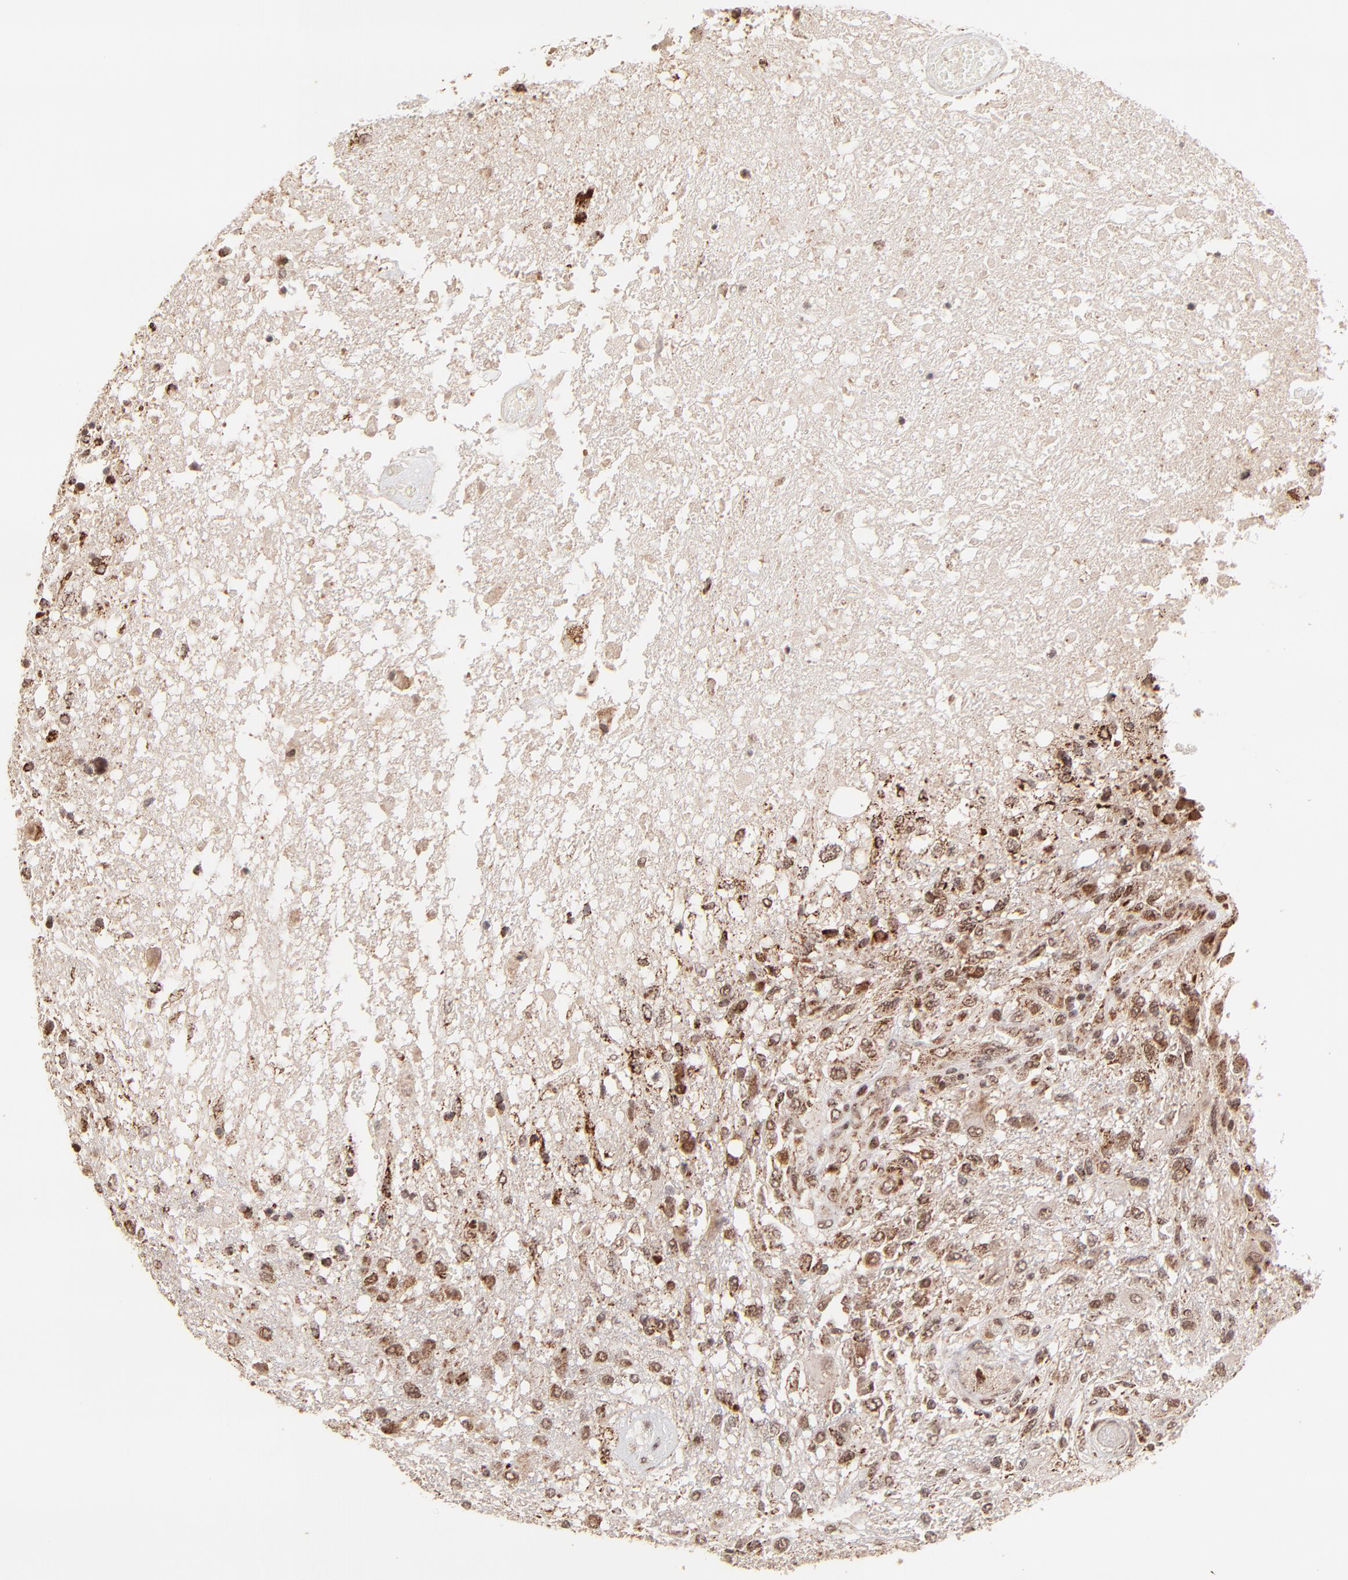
{"staining": {"intensity": "strong", "quantity": ">75%", "location": "cytoplasmic/membranous"}, "tissue": "glioma", "cell_type": "Tumor cells", "image_type": "cancer", "snomed": [{"axis": "morphology", "description": "Glioma, malignant, High grade"}, {"axis": "topography", "description": "Cerebral cortex"}], "caption": "IHC (DAB (3,3'-diaminobenzidine)) staining of human malignant glioma (high-grade) displays strong cytoplasmic/membranous protein expression in approximately >75% of tumor cells.", "gene": "MED15", "patient": {"sex": "male", "age": 79}}